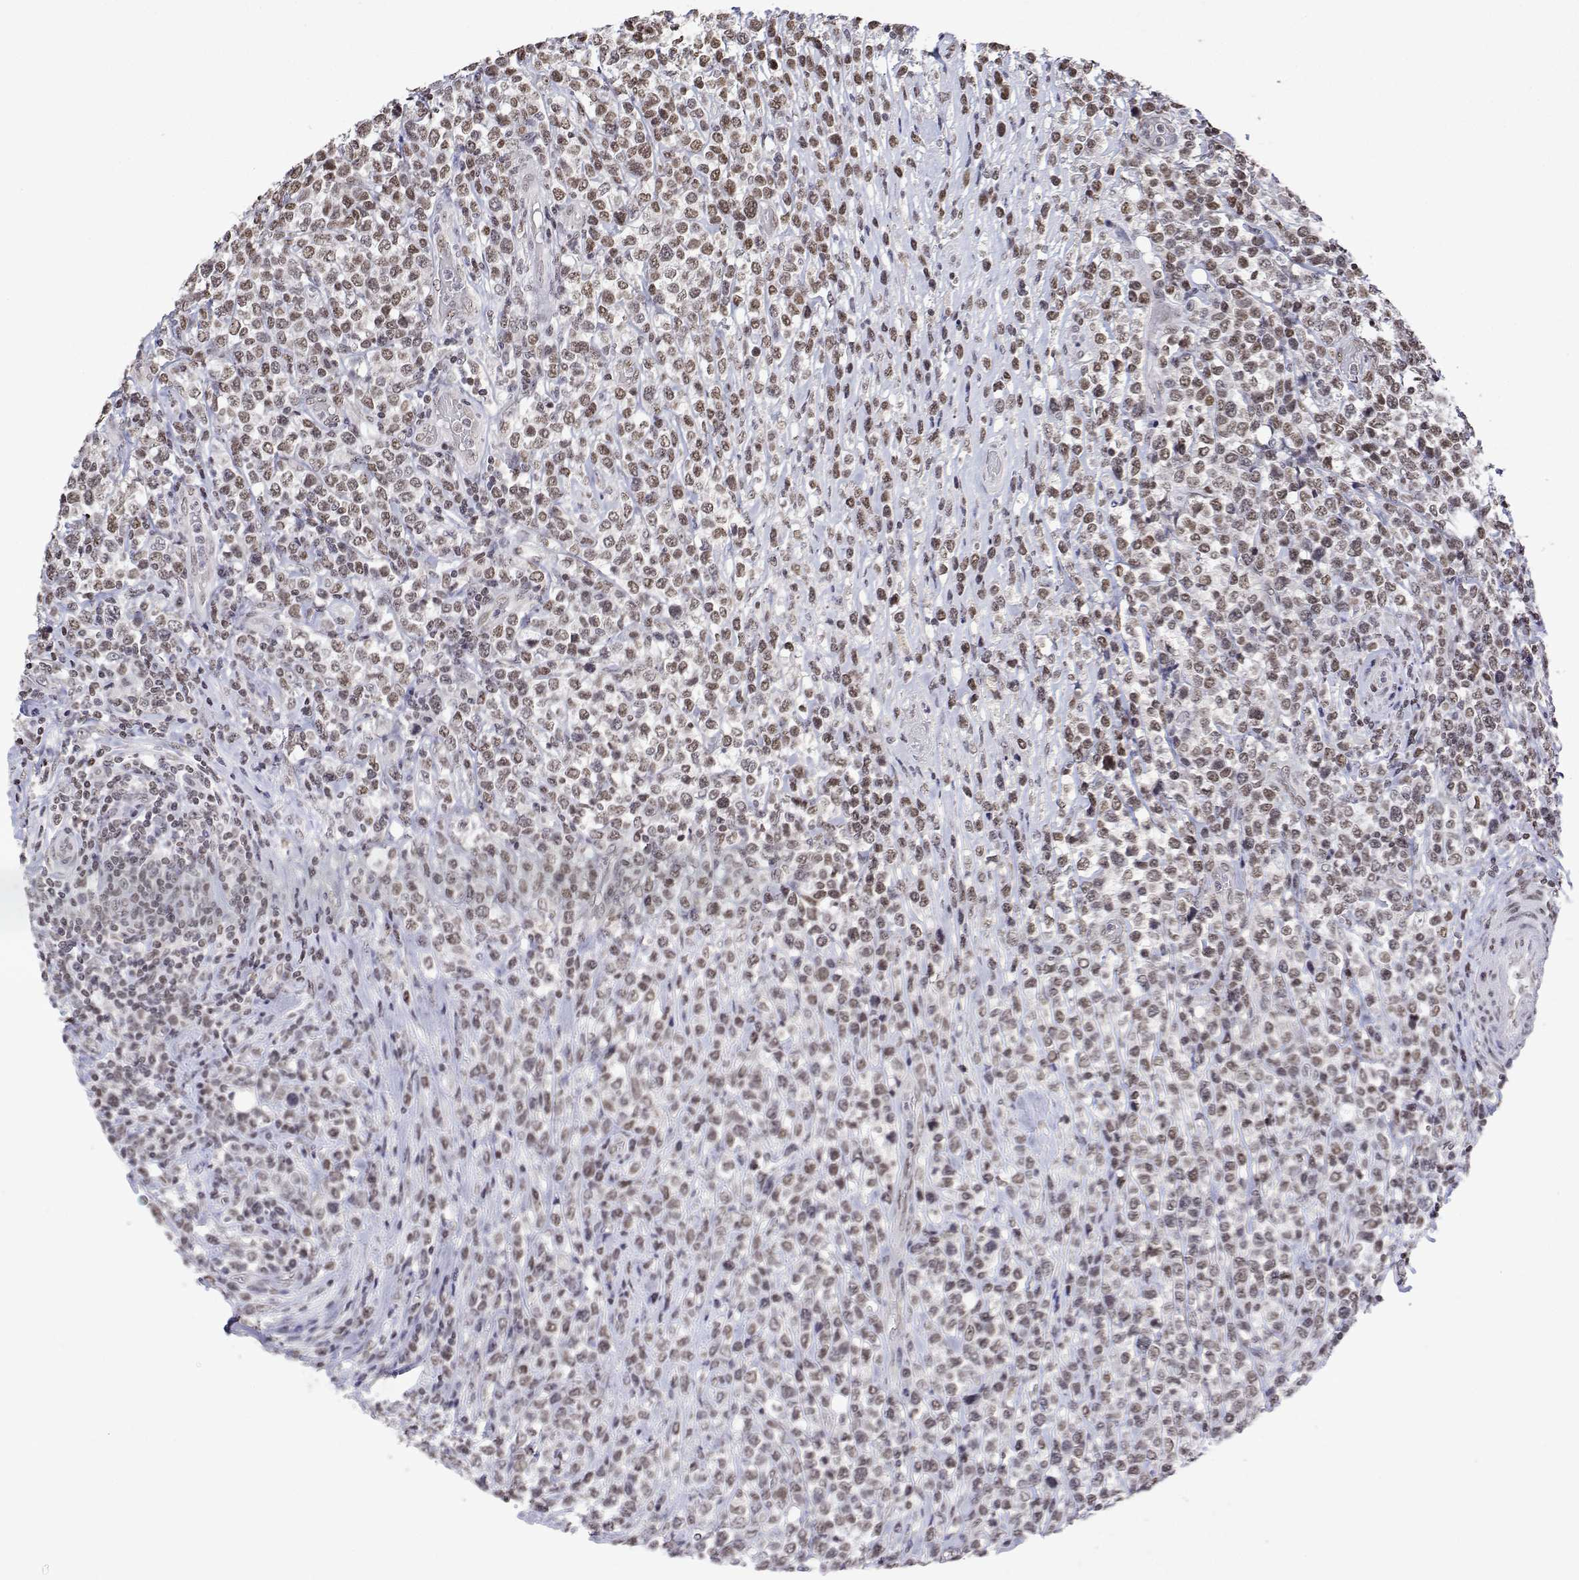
{"staining": {"intensity": "moderate", "quantity": ">75%", "location": "nuclear"}, "tissue": "lymphoma", "cell_type": "Tumor cells", "image_type": "cancer", "snomed": [{"axis": "morphology", "description": "Malignant lymphoma, non-Hodgkin's type, High grade"}, {"axis": "topography", "description": "Soft tissue"}], "caption": "IHC (DAB) staining of human lymphoma displays moderate nuclear protein positivity in approximately >75% of tumor cells. The protein is stained brown, and the nuclei are stained in blue (DAB (3,3'-diaminobenzidine) IHC with brightfield microscopy, high magnification).", "gene": "XPC", "patient": {"sex": "female", "age": 56}}